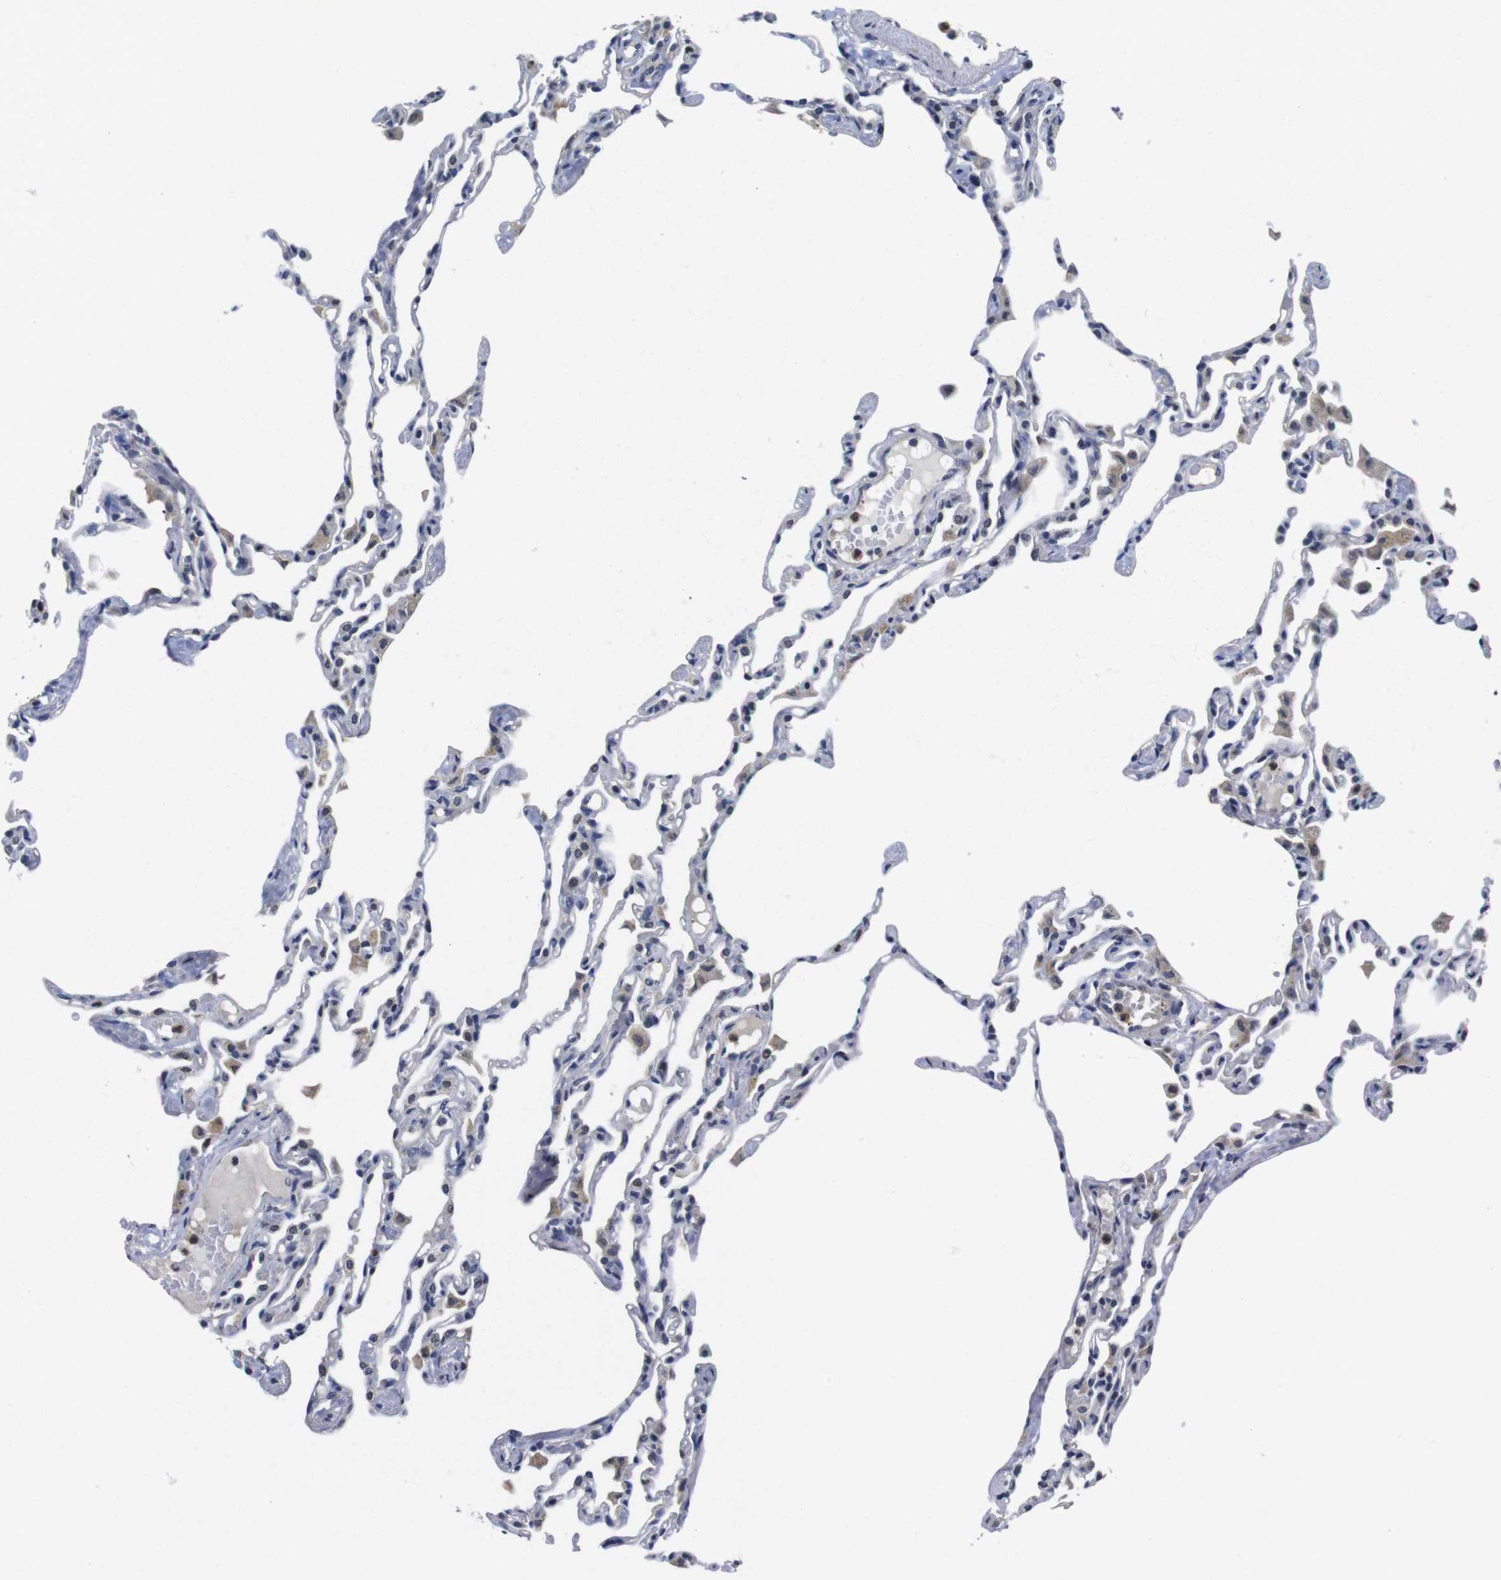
{"staining": {"intensity": "weak", "quantity": "<25%", "location": "nuclear"}, "tissue": "lung", "cell_type": "Alveolar cells", "image_type": "normal", "snomed": [{"axis": "morphology", "description": "Normal tissue, NOS"}, {"axis": "topography", "description": "Lung"}], "caption": "Benign lung was stained to show a protein in brown. There is no significant staining in alveolar cells. Brightfield microscopy of IHC stained with DAB (brown) and hematoxylin (blue), captured at high magnification.", "gene": "FNTA", "patient": {"sex": "female", "age": 49}}